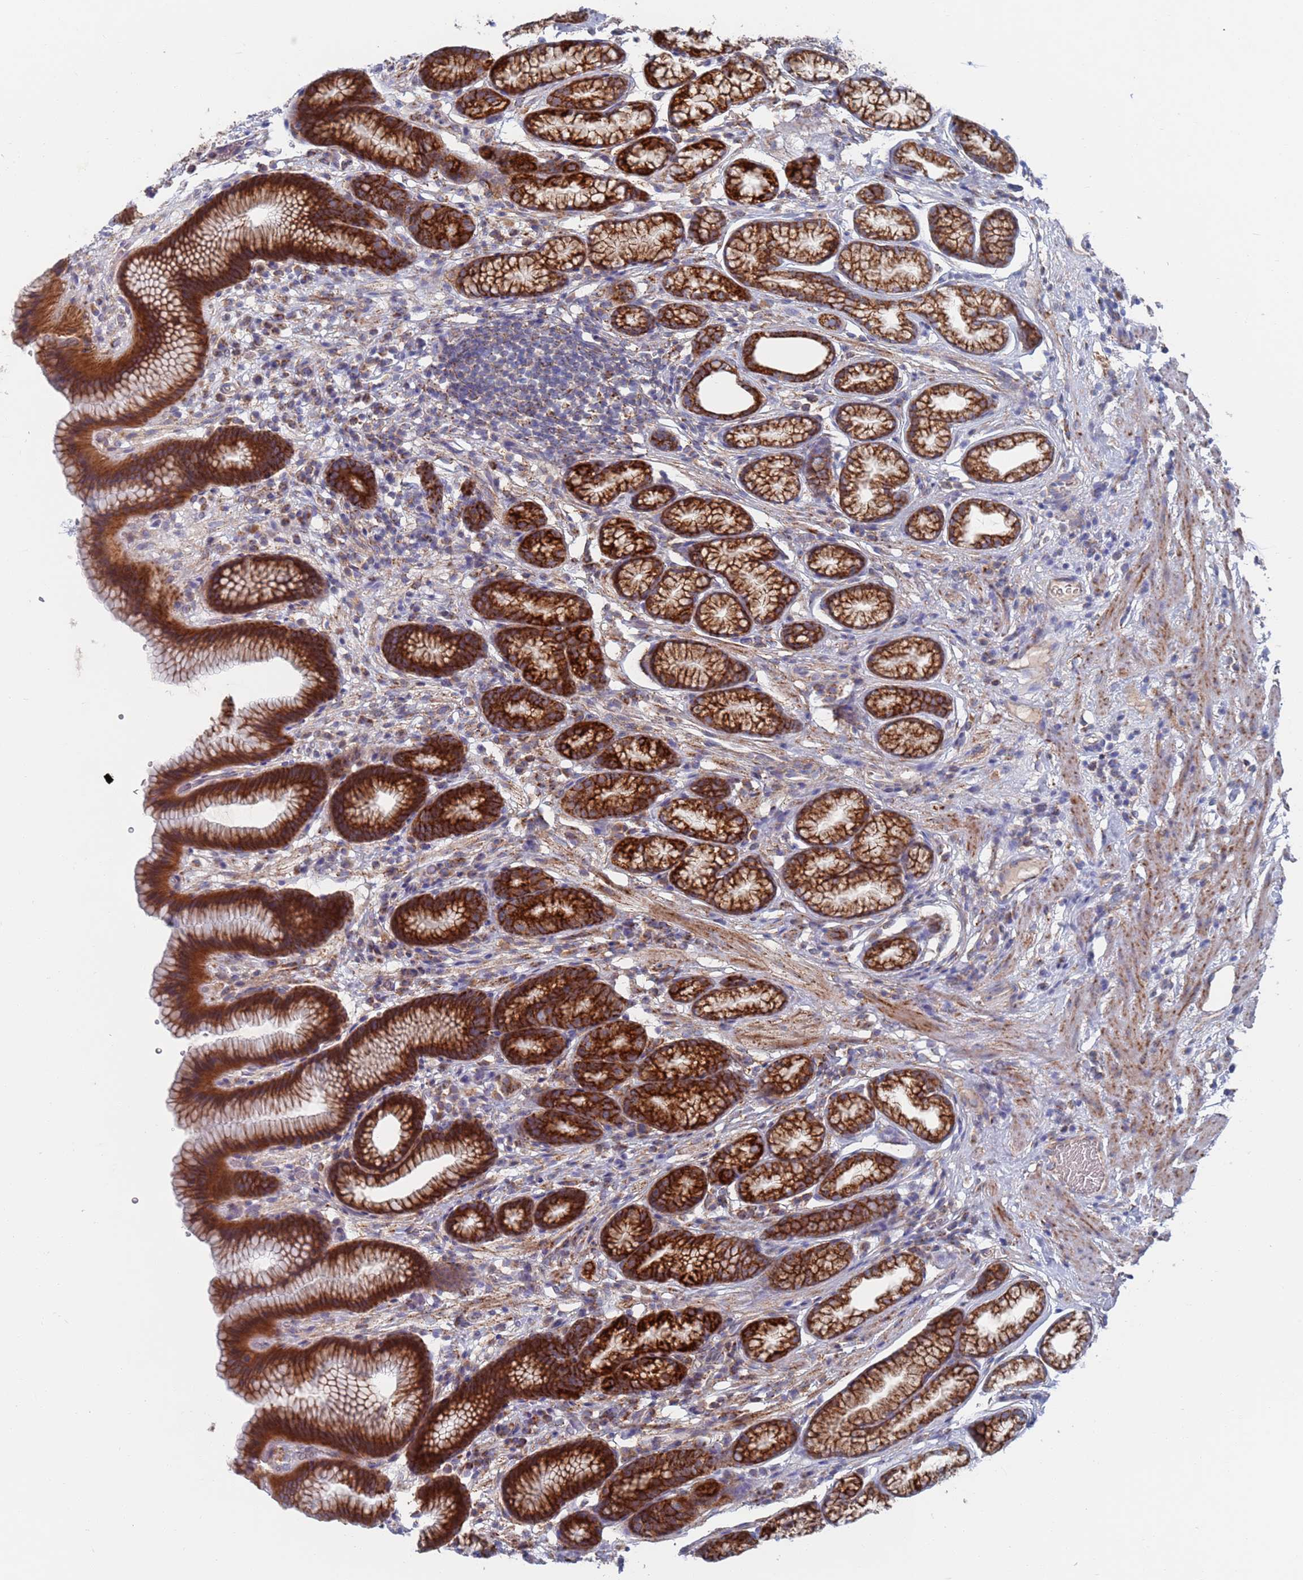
{"staining": {"intensity": "strong", "quantity": ">75%", "location": "cytoplasmic/membranous"}, "tissue": "stomach", "cell_type": "Glandular cells", "image_type": "normal", "snomed": [{"axis": "morphology", "description": "Normal tissue, NOS"}, {"axis": "topography", "description": "Stomach"}], "caption": "This photomicrograph demonstrates benign stomach stained with IHC to label a protein in brown. The cytoplasmic/membranous of glandular cells show strong positivity for the protein. Nuclei are counter-stained blue.", "gene": "CHCHD6", "patient": {"sex": "male", "age": 42}}